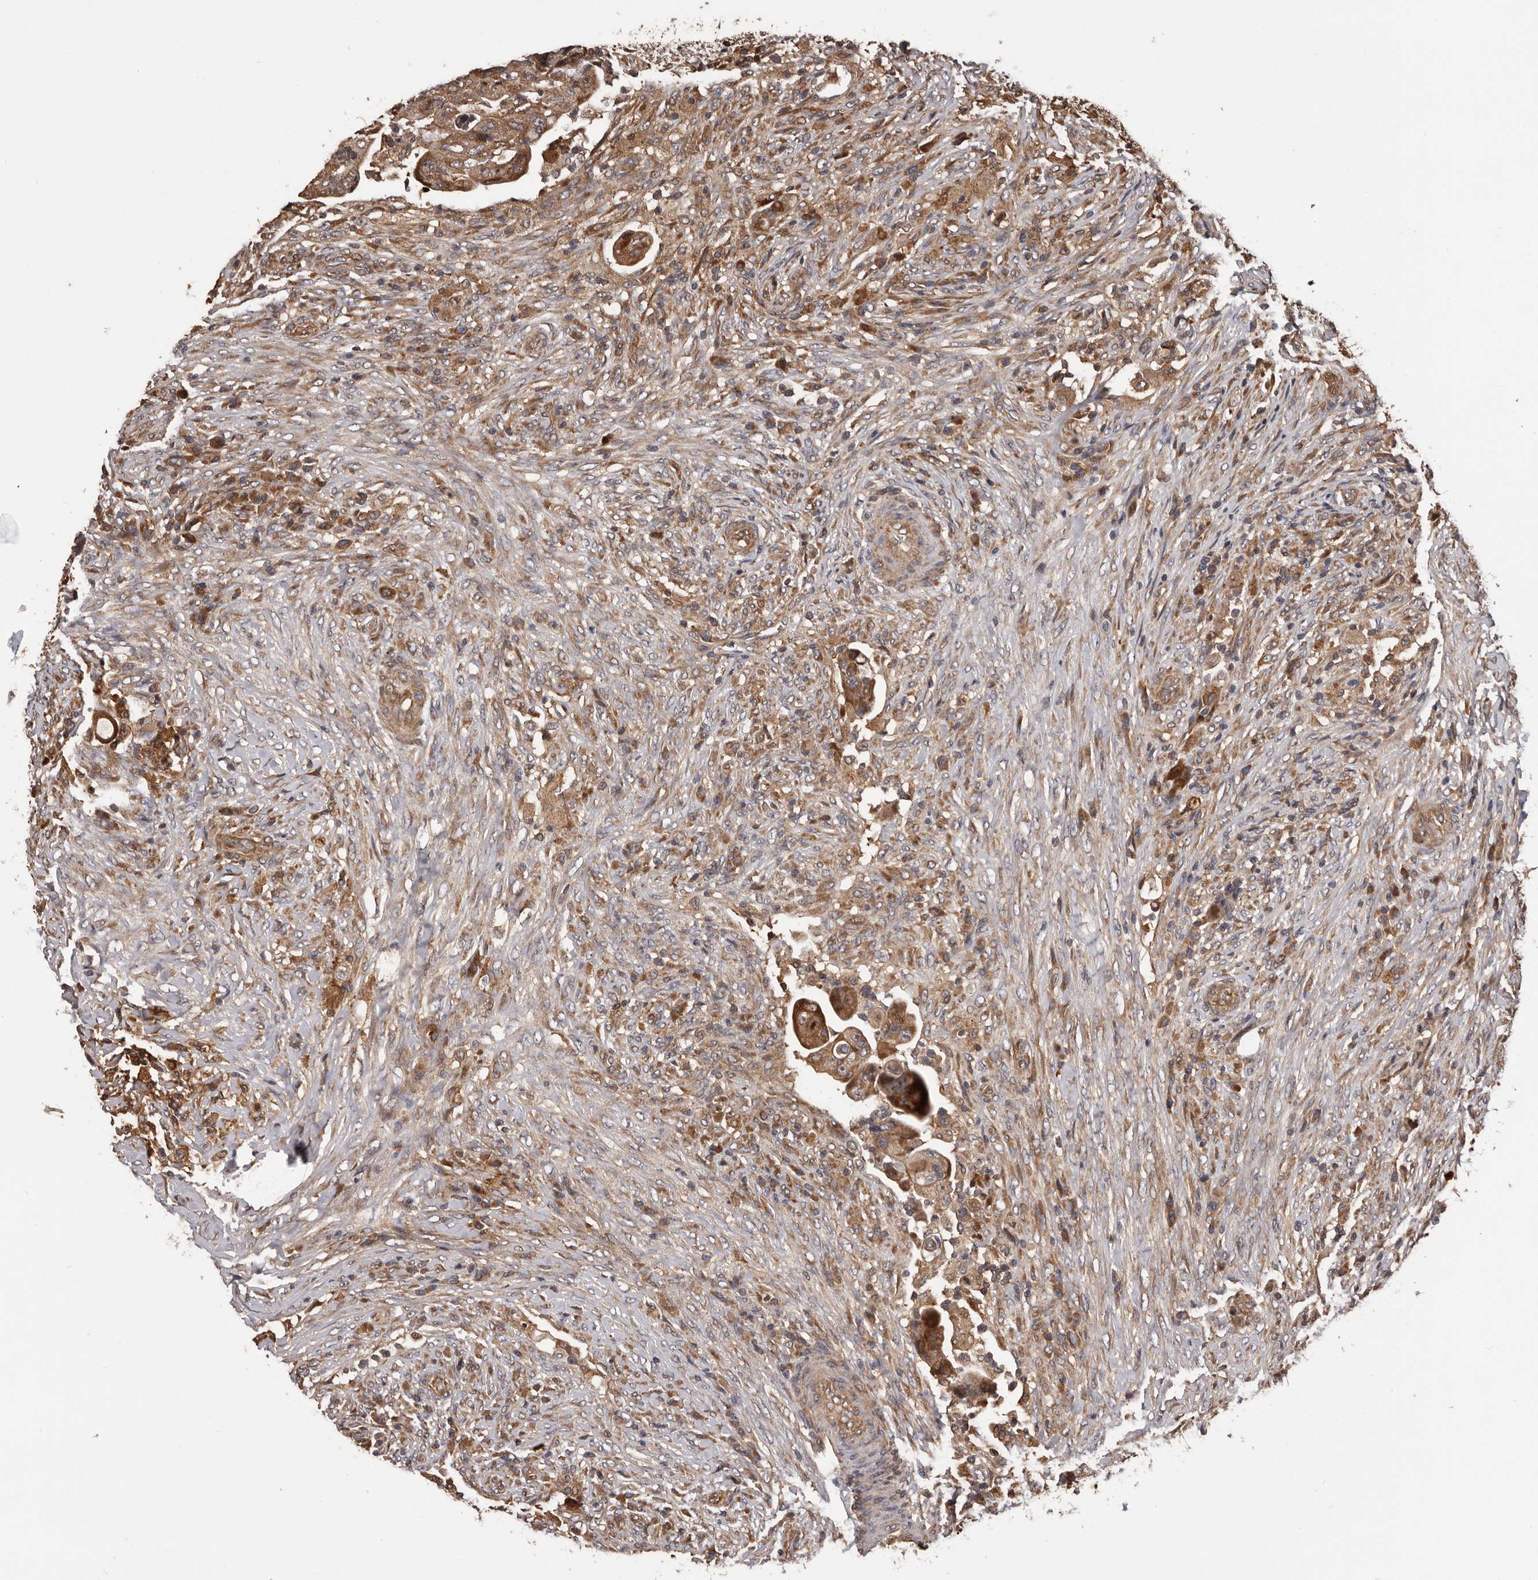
{"staining": {"intensity": "moderate", "quantity": ">75%", "location": "cytoplasmic/membranous"}, "tissue": "colorectal cancer", "cell_type": "Tumor cells", "image_type": "cancer", "snomed": [{"axis": "morphology", "description": "Adenocarcinoma, NOS"}, {"axis": "topography", "description": "Rectum"}], "caption": "IHC (DAB) staining of human colorectal cancer reveals moderate cytoplasmic/membranous protein staining in about >75% of tumor cells.", "gene": "ADAMTS2", "patient": {"sex": "female", "age": 71}}